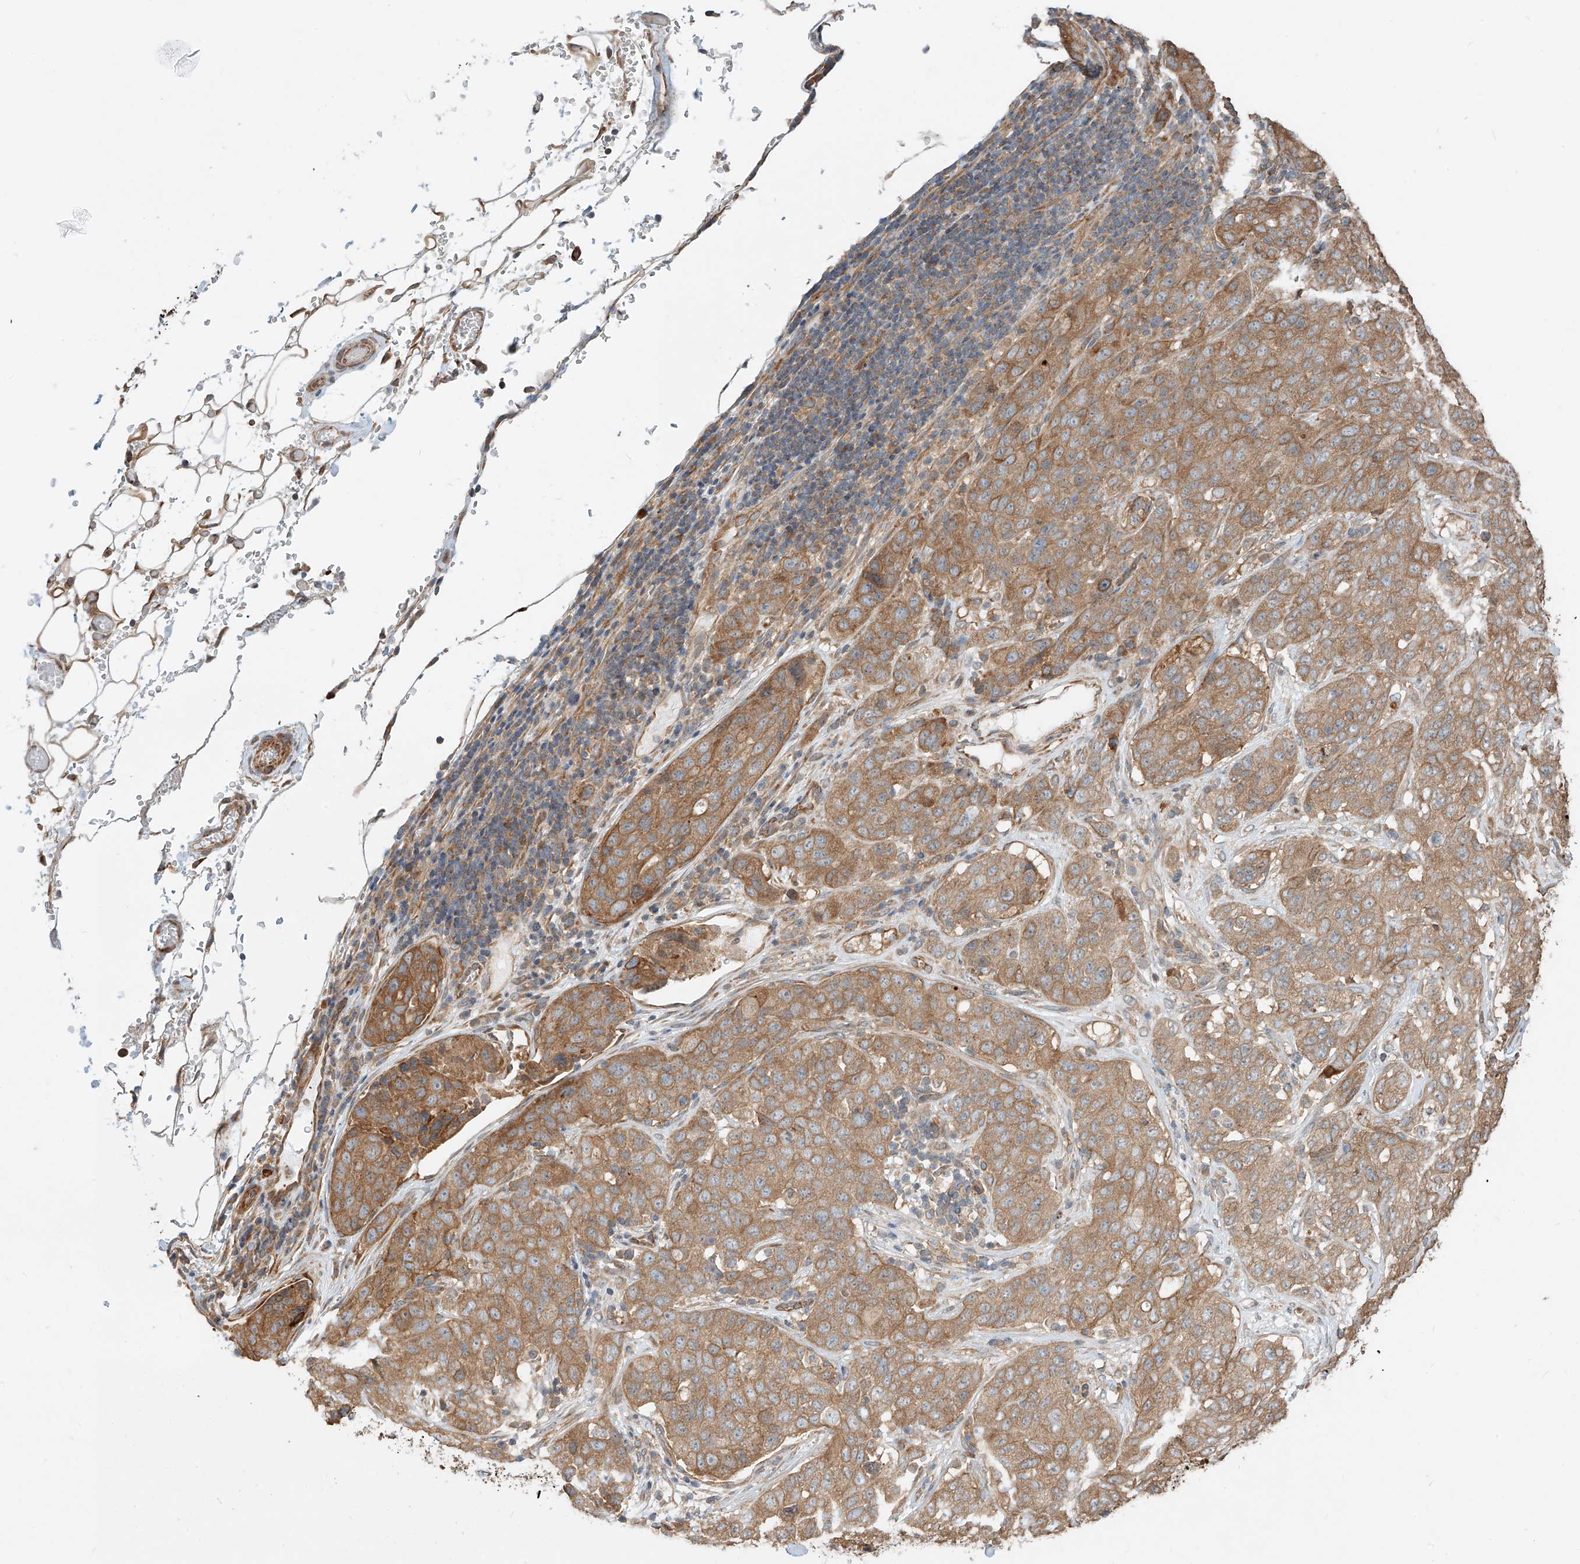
{"staining": {"intensity": "moderate", "quantity": ">75%", "location": "cytoplasmic/membranous"}, "tissue": "stomach cancer", "cell_type": "Tumor cells", "image_type": "cancer", "snomed": [{"axis": "morphology", "description": "Normal tissue, NOS"}, {"axis": "morphology", "description": "Adenocarcinoma, NOS"}, {"axis": "topography", "description": "Lymph node"}, {"axis": "topography", "description": "Stomach"}], "caption": "Immunohistochemical staining of adenocarcinoma (stomach) exhibits medium levels of moderate cytoplasmic/membranous expression in approximately >75% of tumor cells.", "gene": "CEP162", "patient": {"sex": "male", "age": 48}}